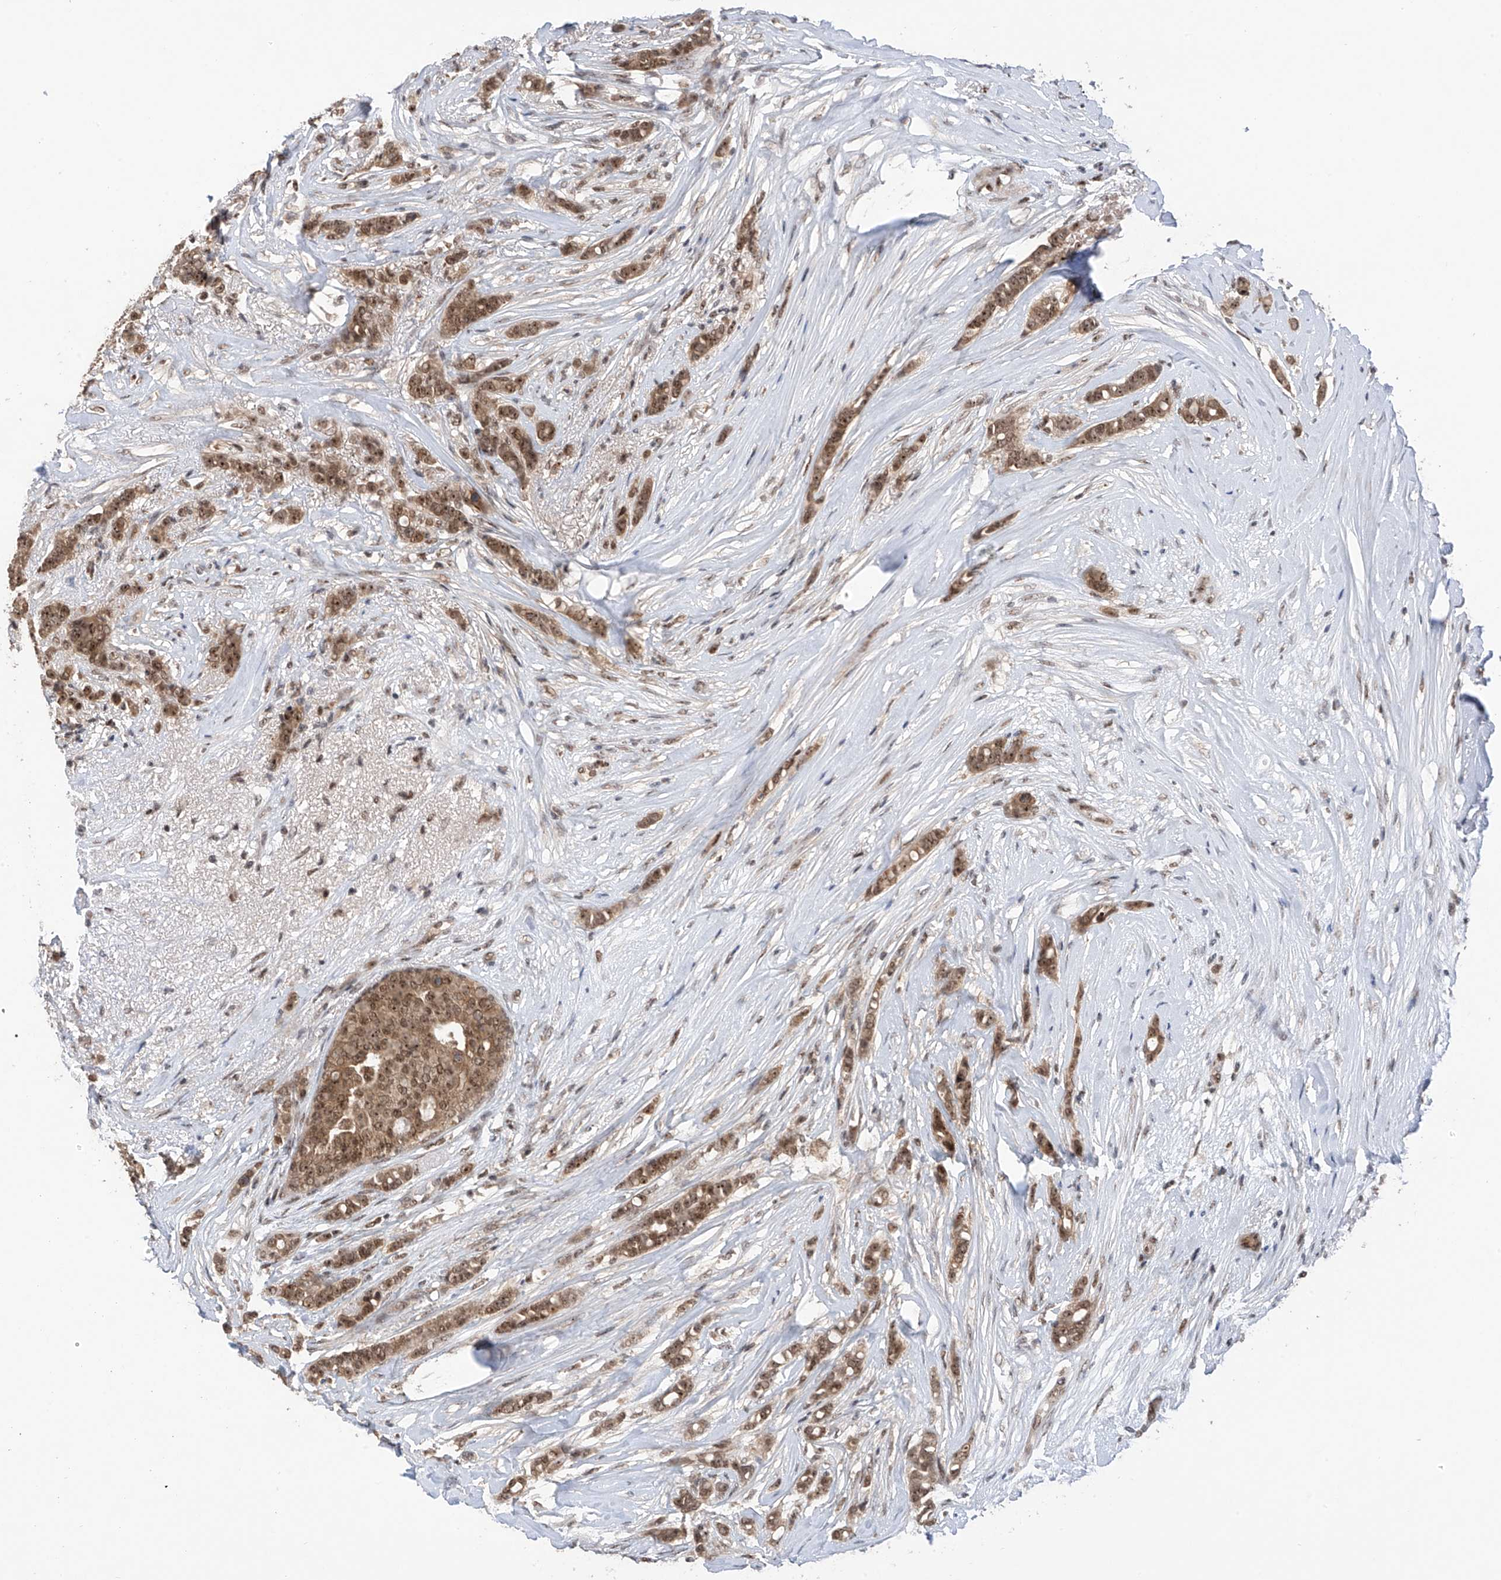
{"staining": {"intensity": "moderate", "quantity": ">75%", "location": "nuclear"}, "tissue": "breast cancer", "cell_type": "Tumor cells", "image_type": "cancer", "snomed": [{"axis": "morphology", "description": "Lobular carcinoma"}, {"axis": "topography", "description": "Breast"}], "caption": "Brown immunohistochemical staining in lobular carcinoma (breast) shows moderate nuclear expression in approximately >75% of tumor cells.", "gene": "RPAIN", "patient": {"sex": "female", "age": 51}}